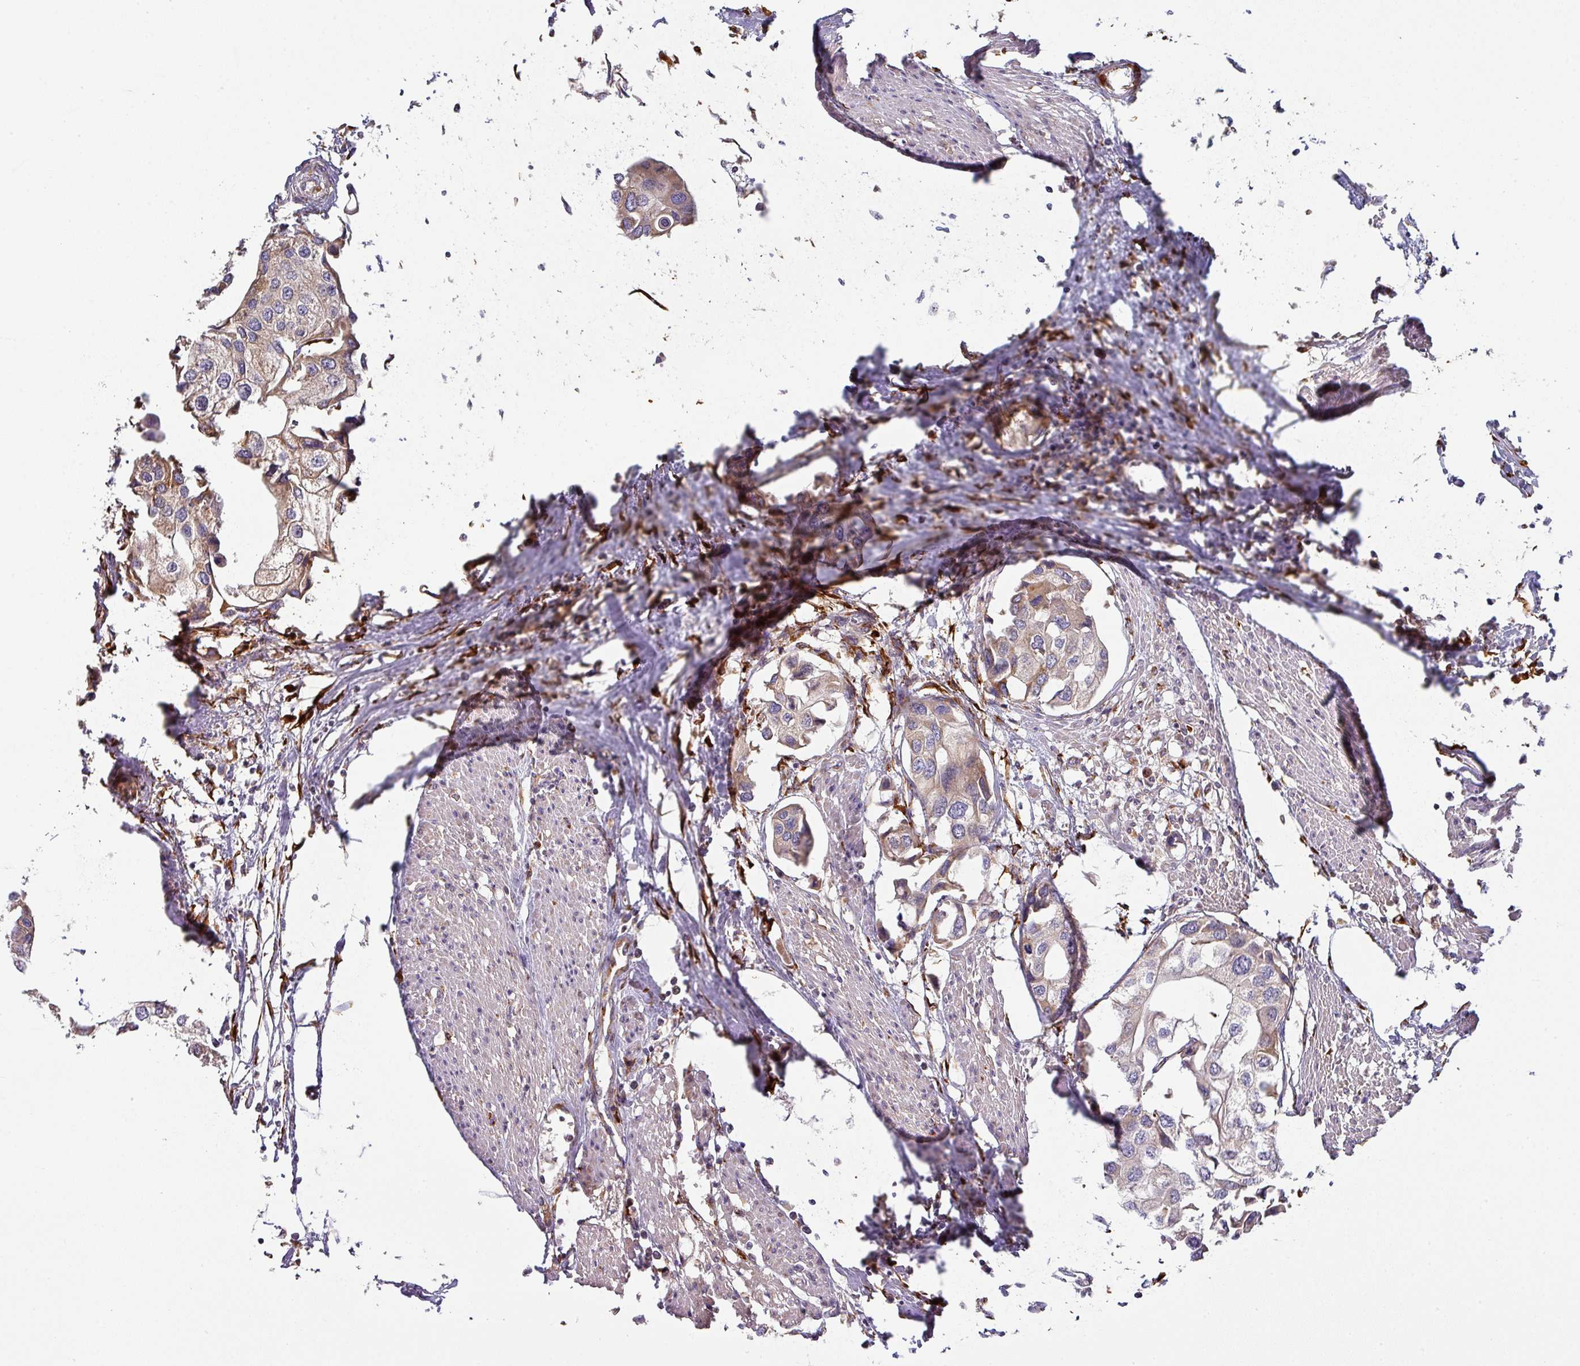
{"staining": {"intensity": "moderate", "quantity": "25%-75%", "location": "cytoplasmic/membranous"}, "tissue": "urothelial cancer", "cell_type": "Tumor cells", "image_type": "cancer", "snomed": [{"axis": "morphology", "description": "Urothelial carcinoma, High grade"}, {"axis": "topography", "description": "Urinary bladder"}], "caption": "An immunohistochemistry micrograph of tumor tissue is shown. Protein staining in brown labels moderate cytoplasmic/membranous positivity in urothelial carcinoma (high-grade) within tumor cells.", "gene": "ZNF268", "patient": {"sex": "male", "age": 64}}